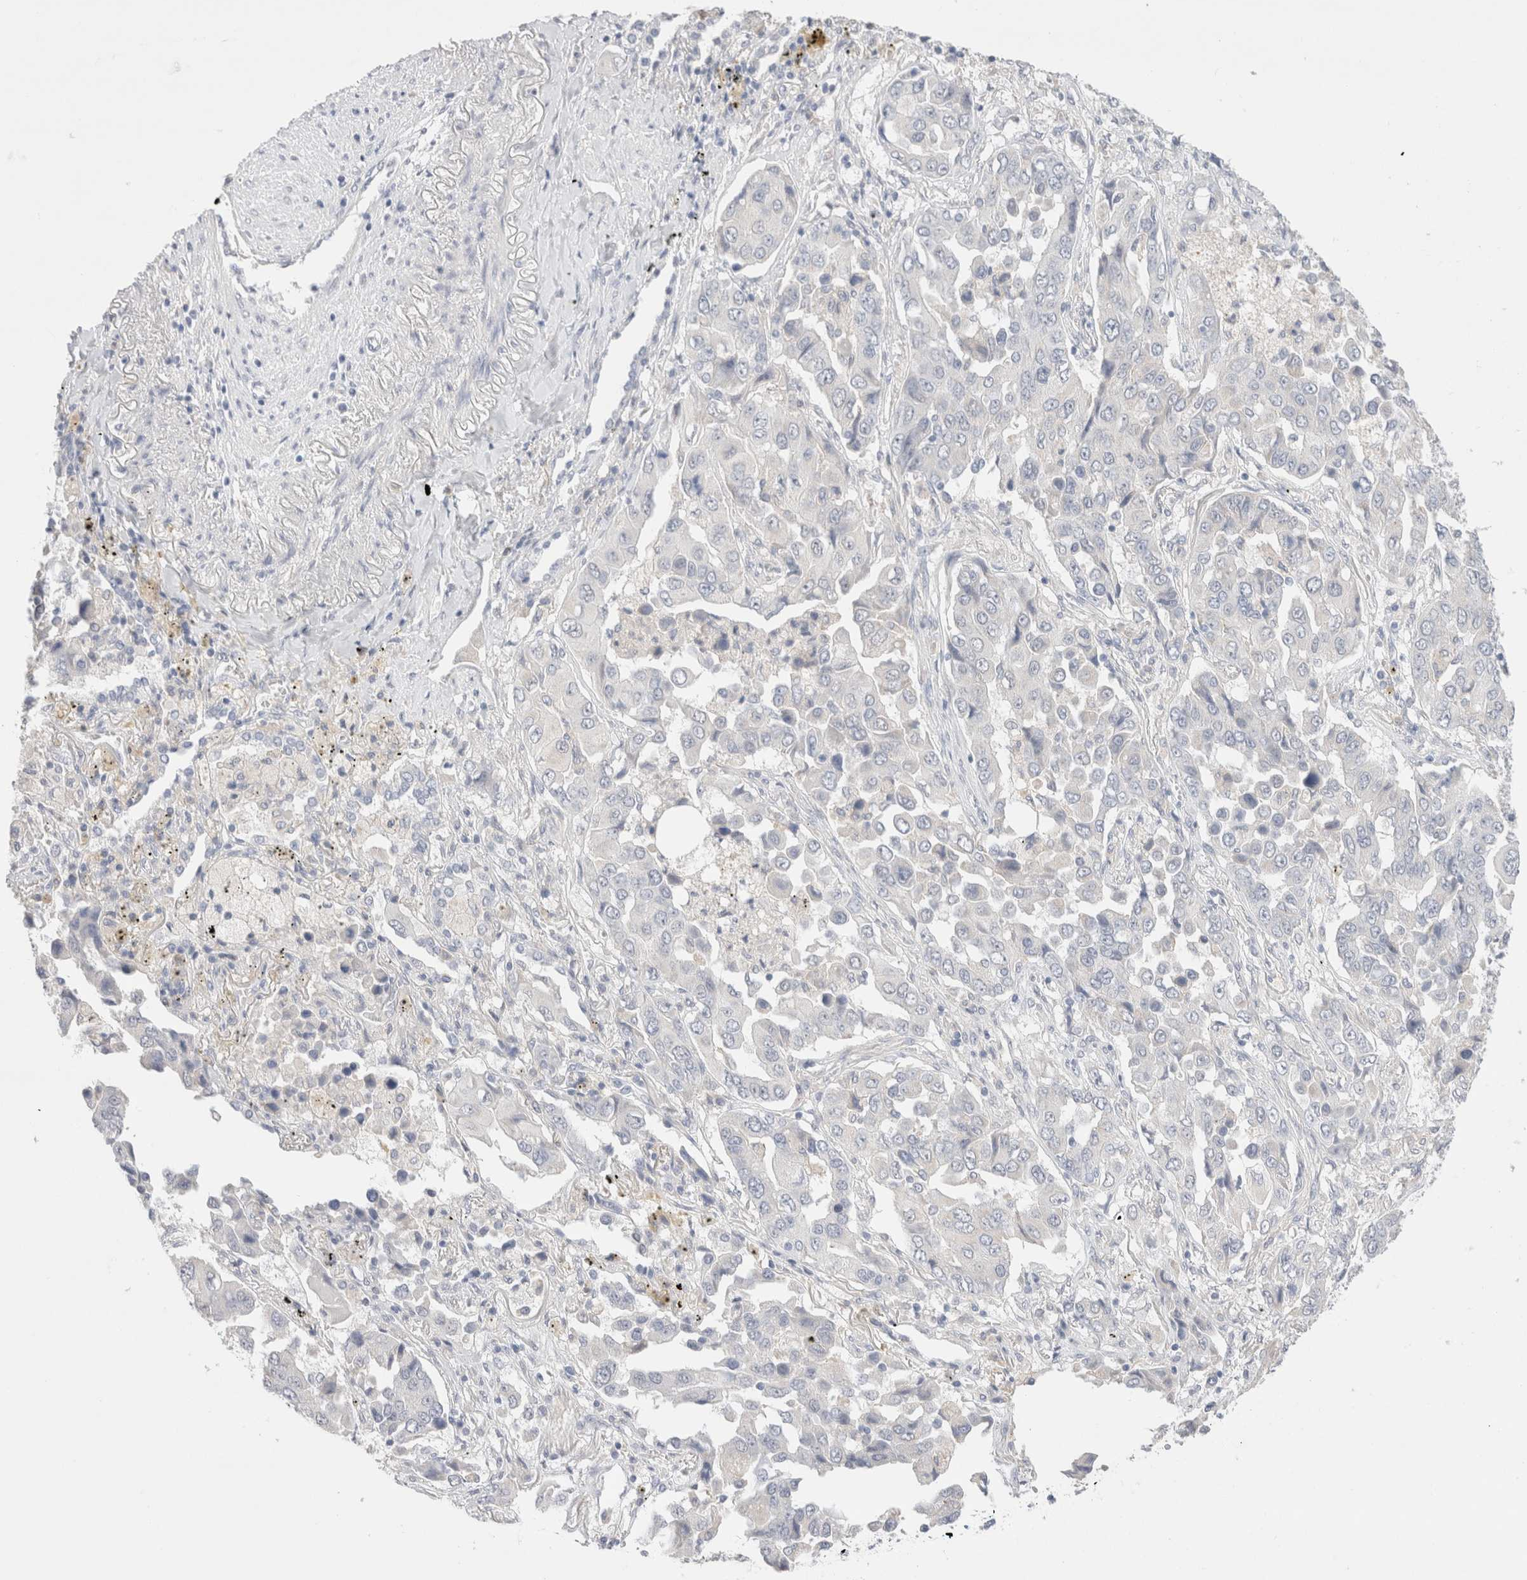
{"staining": {"intensity": "negative", "quantity": "none", "location": "none"}, "tissue": "lung cancer", "cell_type": "Tumor cells", "image_type": "cancer", "snomed": [{"axis": "morphology", "description": "Adenocarcinoma, NOS"}, {"axis": "topography", "description": "Lung"}], "caption": "Histopathology image shows no significant protein expression in tumor cells of lung cancer.", "gene": "SPATA20", "patient": {"sex": "female", "age": 65}}